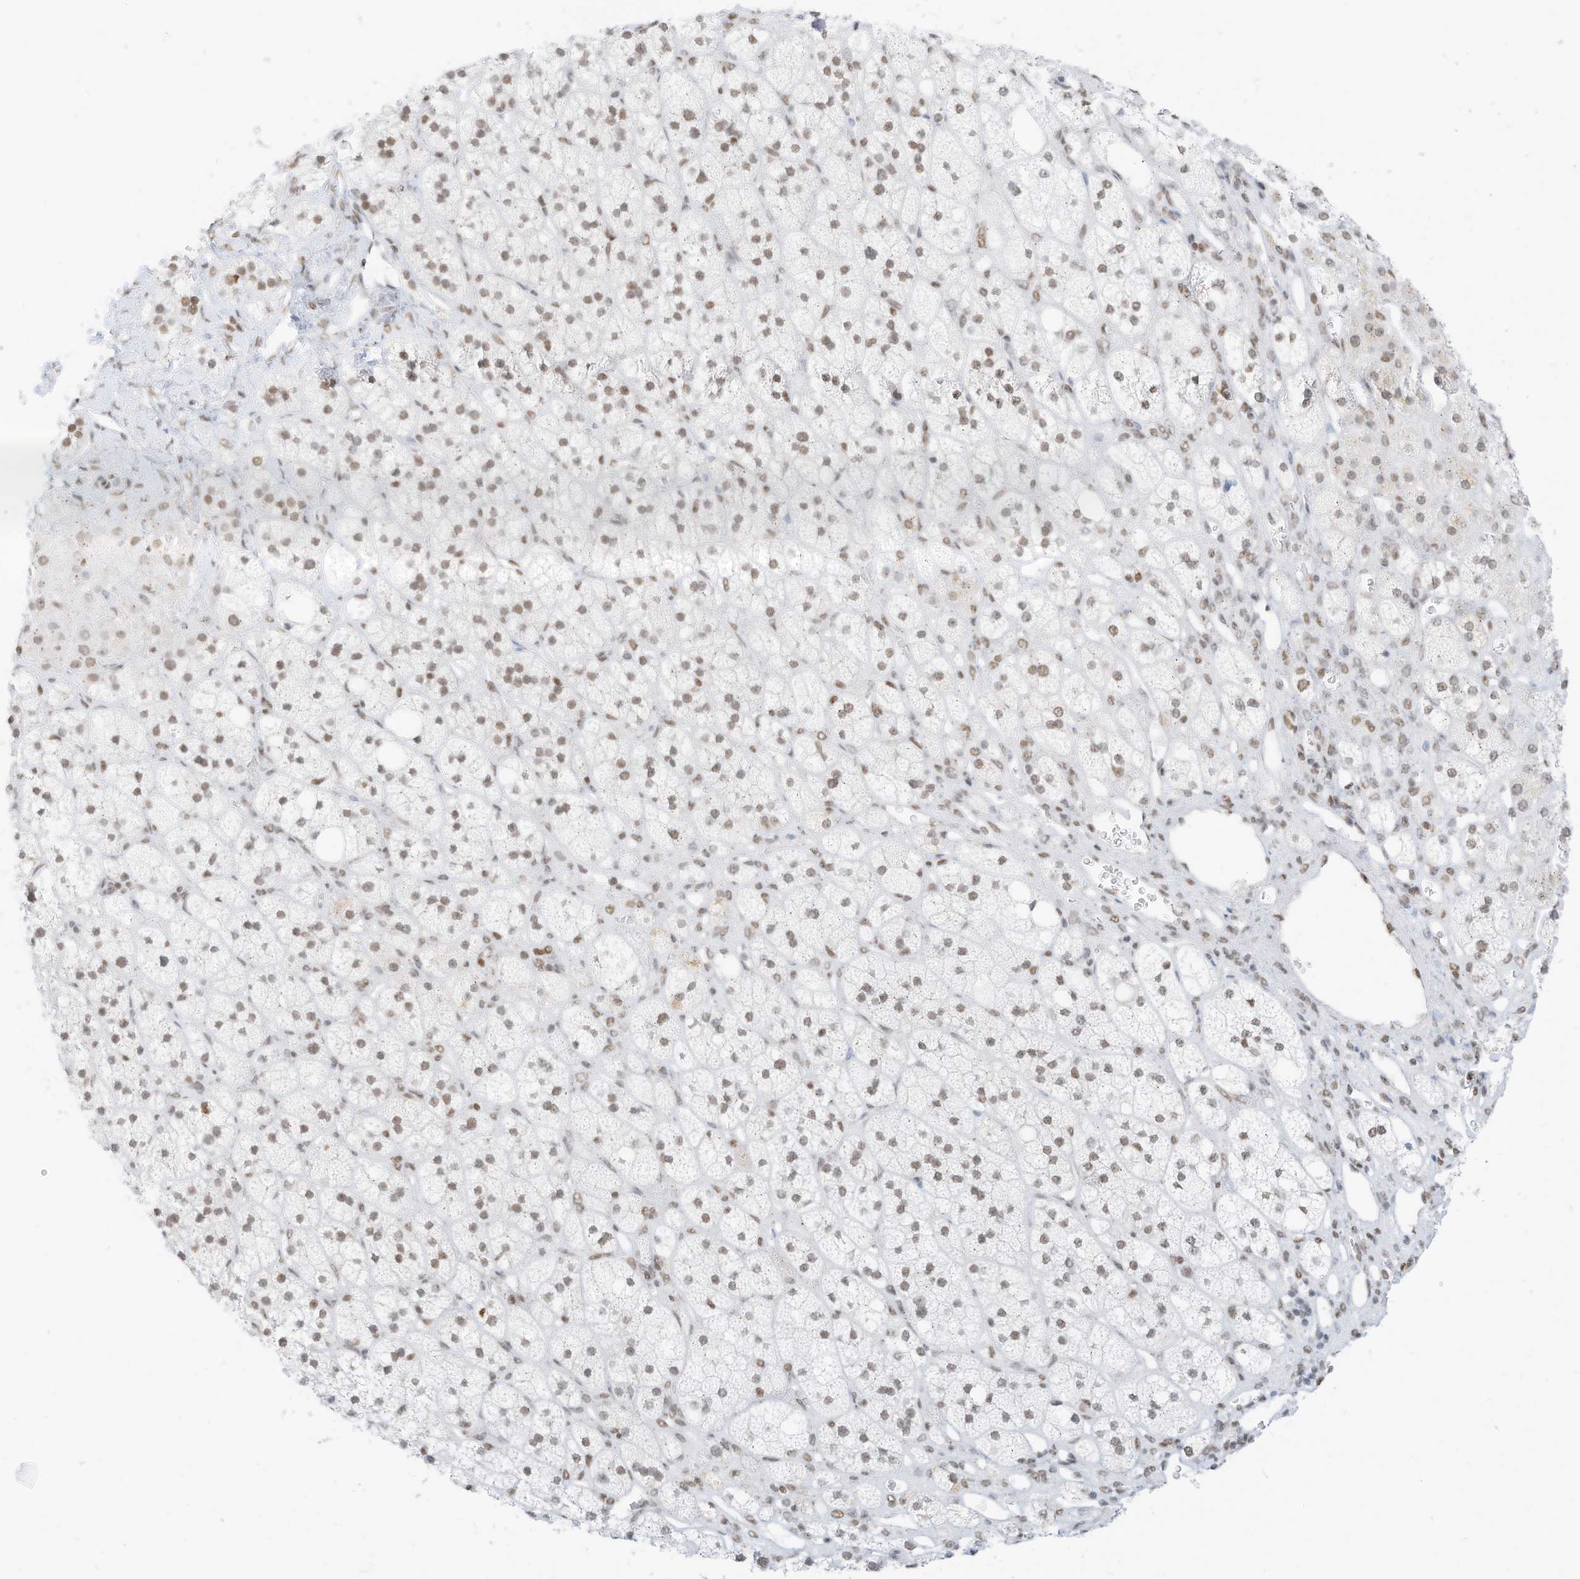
{"staining": {"intensity": "weak", "quantity": ">75%", "location": "nuclear"}, "tissue": "adrenal gland", "cell_type": "Glandular cells", "image_type": "normal", "snomed": [{"axis": "morphology", "description": "Normal tissue, NOS"}, {"axis": "topography", "description": "Adrenal gland"}], "caption": "Adrenal gland was stained to show a protein in brown. There is low levels of weak nuclear expression in about >75% of glandular cells. The protein is stained brown, and the nuclei are stained in blue (DAB (3,3'-diaminobenzidine) IHC with brightfield microscopy, high magnification).", "gene": "SMARCA2", "patient": {"sex": "male", "age": 61}}